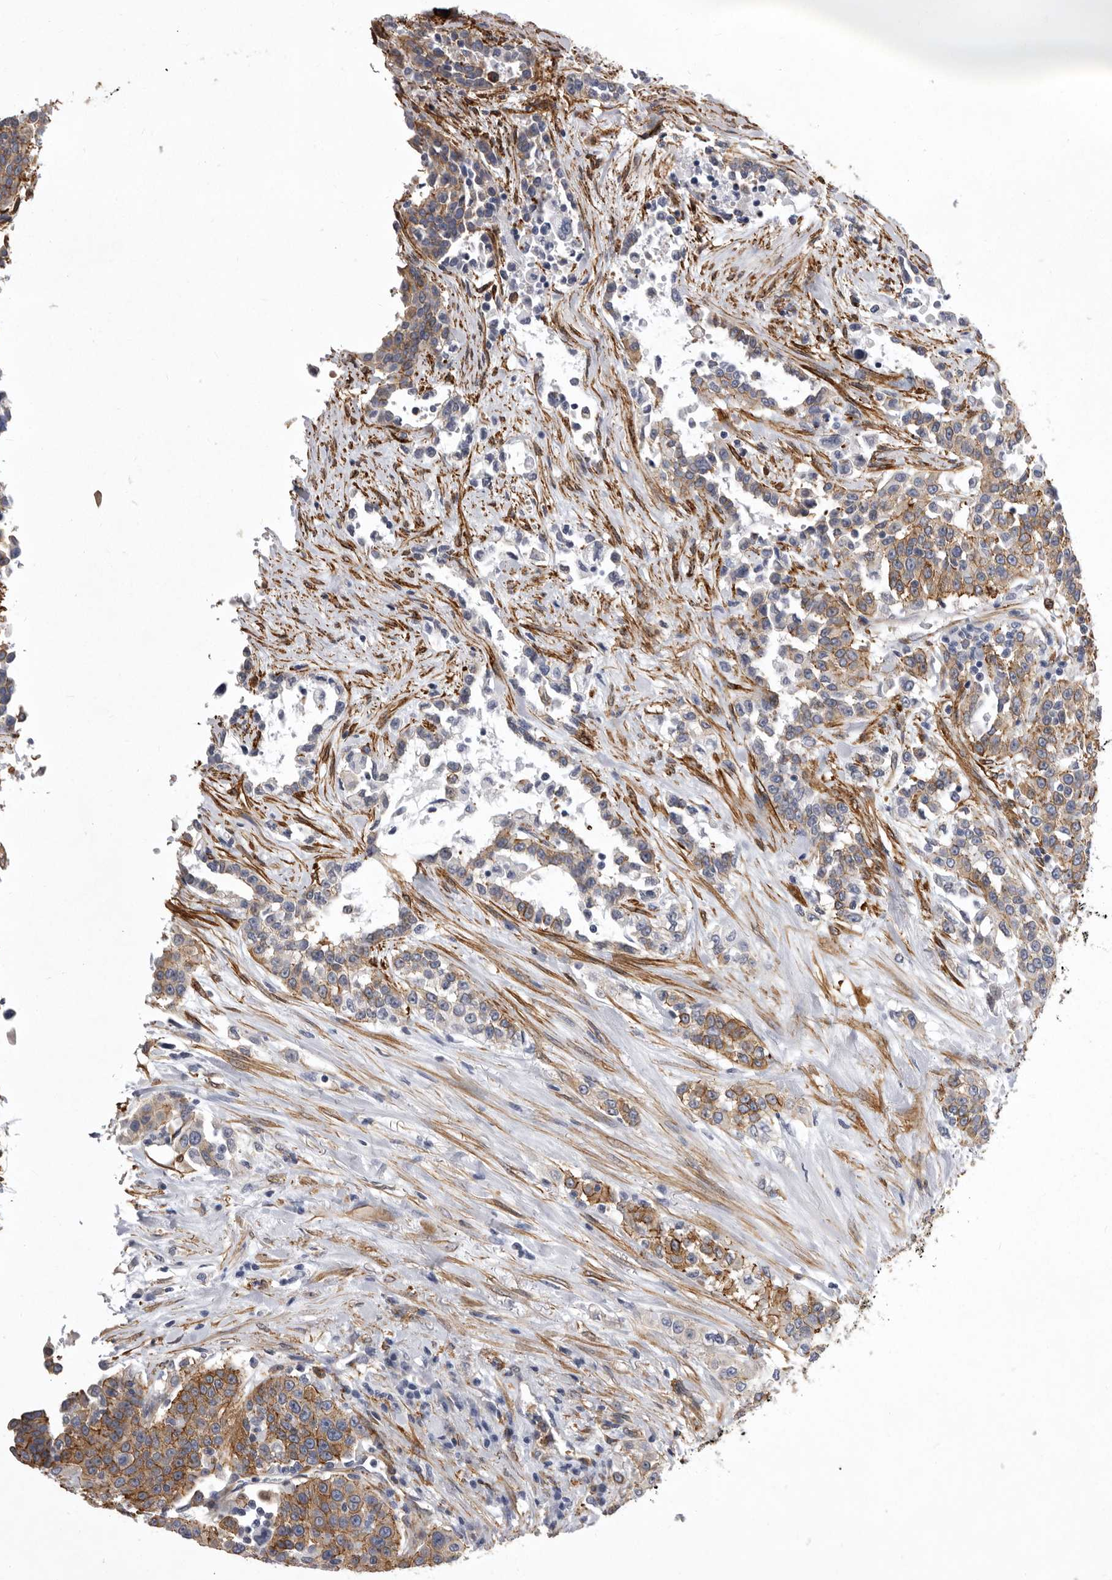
{"staining": {"intensity": "moderate", "quantity": "25%-75%", "location": "cytoplasmic/membranous"}, "tissue": "urothelial cancer", "cell_type": "Tumor cells", "image_type": "cancer", "snomed": [{"axis": "morphology", "description": "Urothelial carcinoma, High grade"}, {"axis": "topography", "description": "Urinary bladder"}], "caption": "A medium amount of moderate cytoplasmic/membranous expression is seen in about 25%-75% of tumor cells in high-grade urothelial carcinoma tissue.", "gene": "ENAH", "patient": {"sex": "female", "age": 80}}